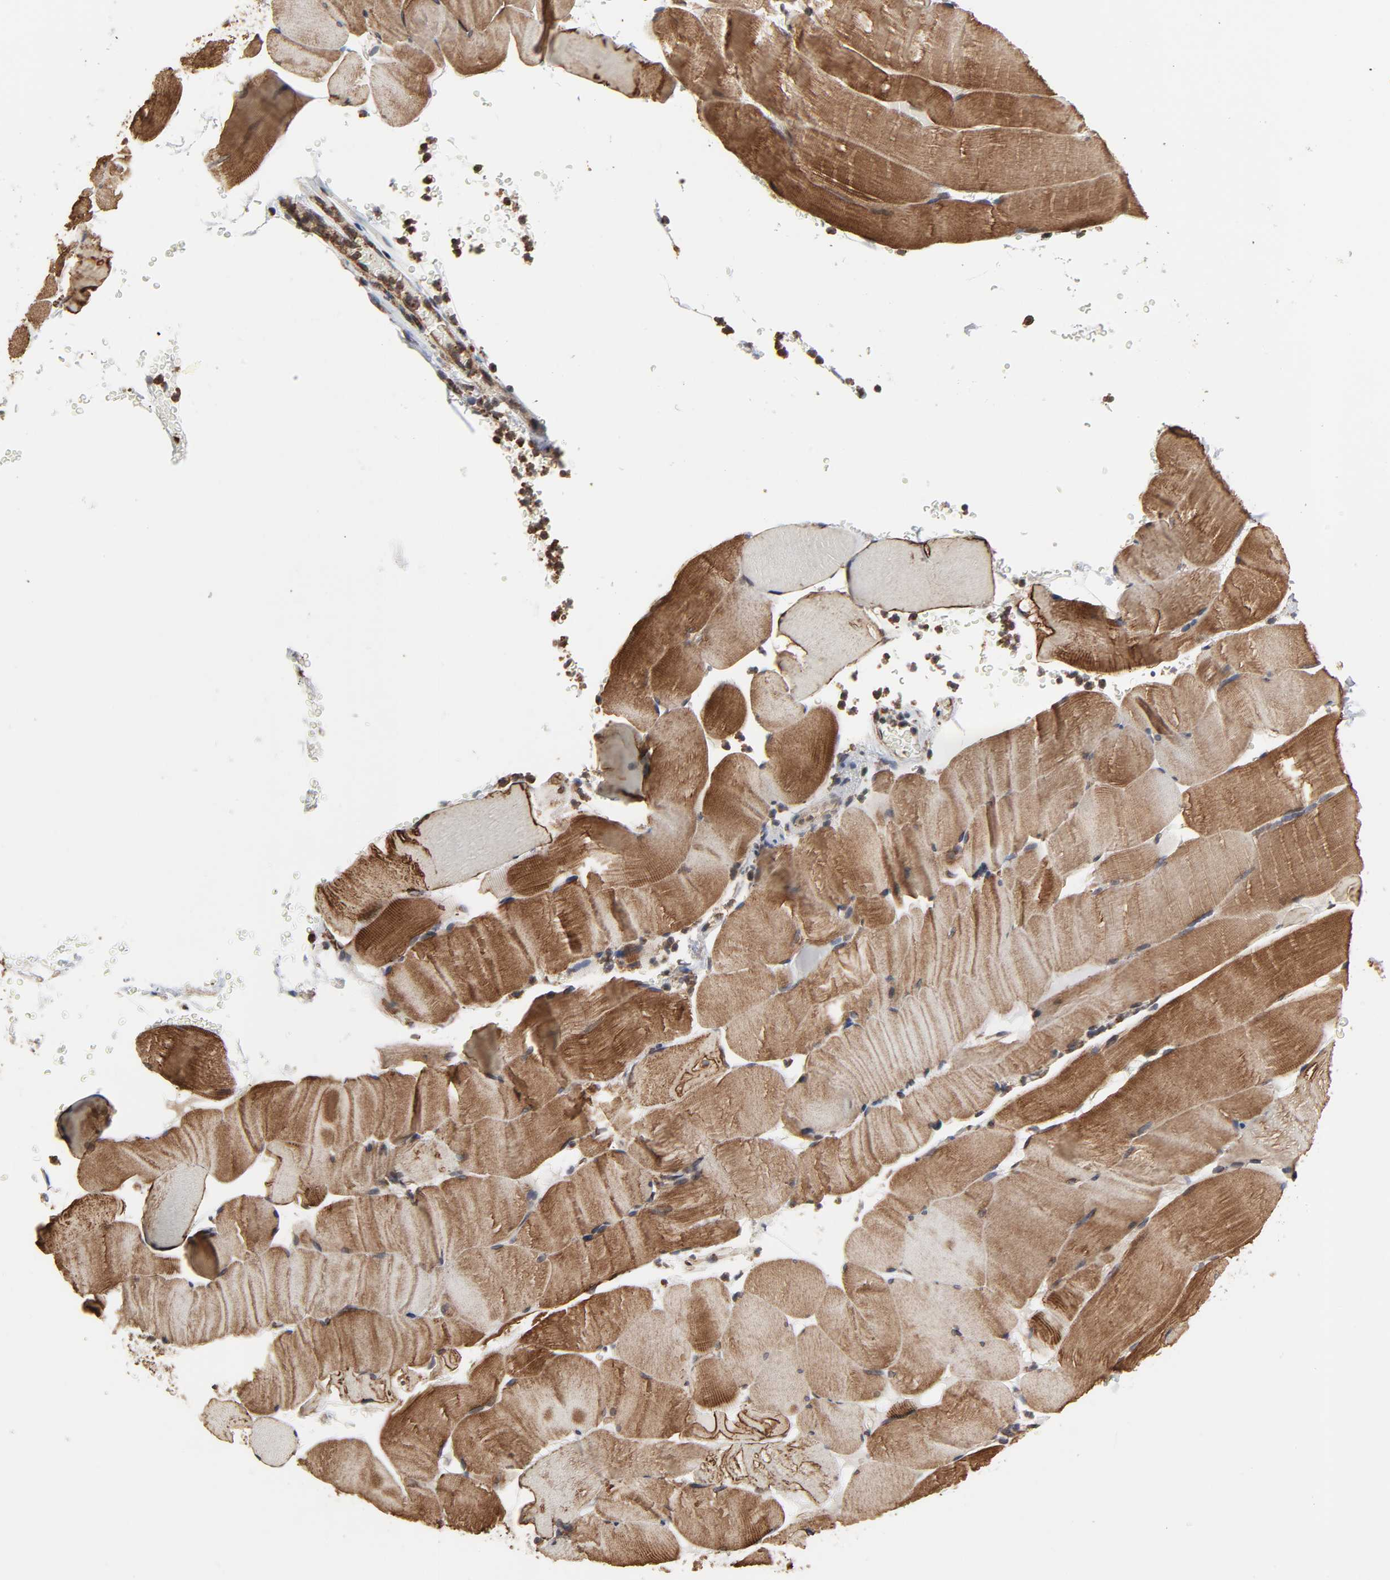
{"staining": {"intensity": "moderate", "quantity": ">75%", "location": "cytoplasmic/membranous"}, "tissue": "skeletal muscle", "cell_type": "Myocytes", "image_type": "normal", "snomed": [{"axis": "morphology", "description": "Normal tissue, NOS"}, {"axis": "topography", "description": "Skeletal muscle"}], "caption": "DAB immunohistochemical staining of normal human skeletal muscle exhibits moderate cytoplasmic/membranous protein positivity in about >75% of myocytes.", "gene": "CCDC175", "patient": {"sex": "male", "age": 62}}